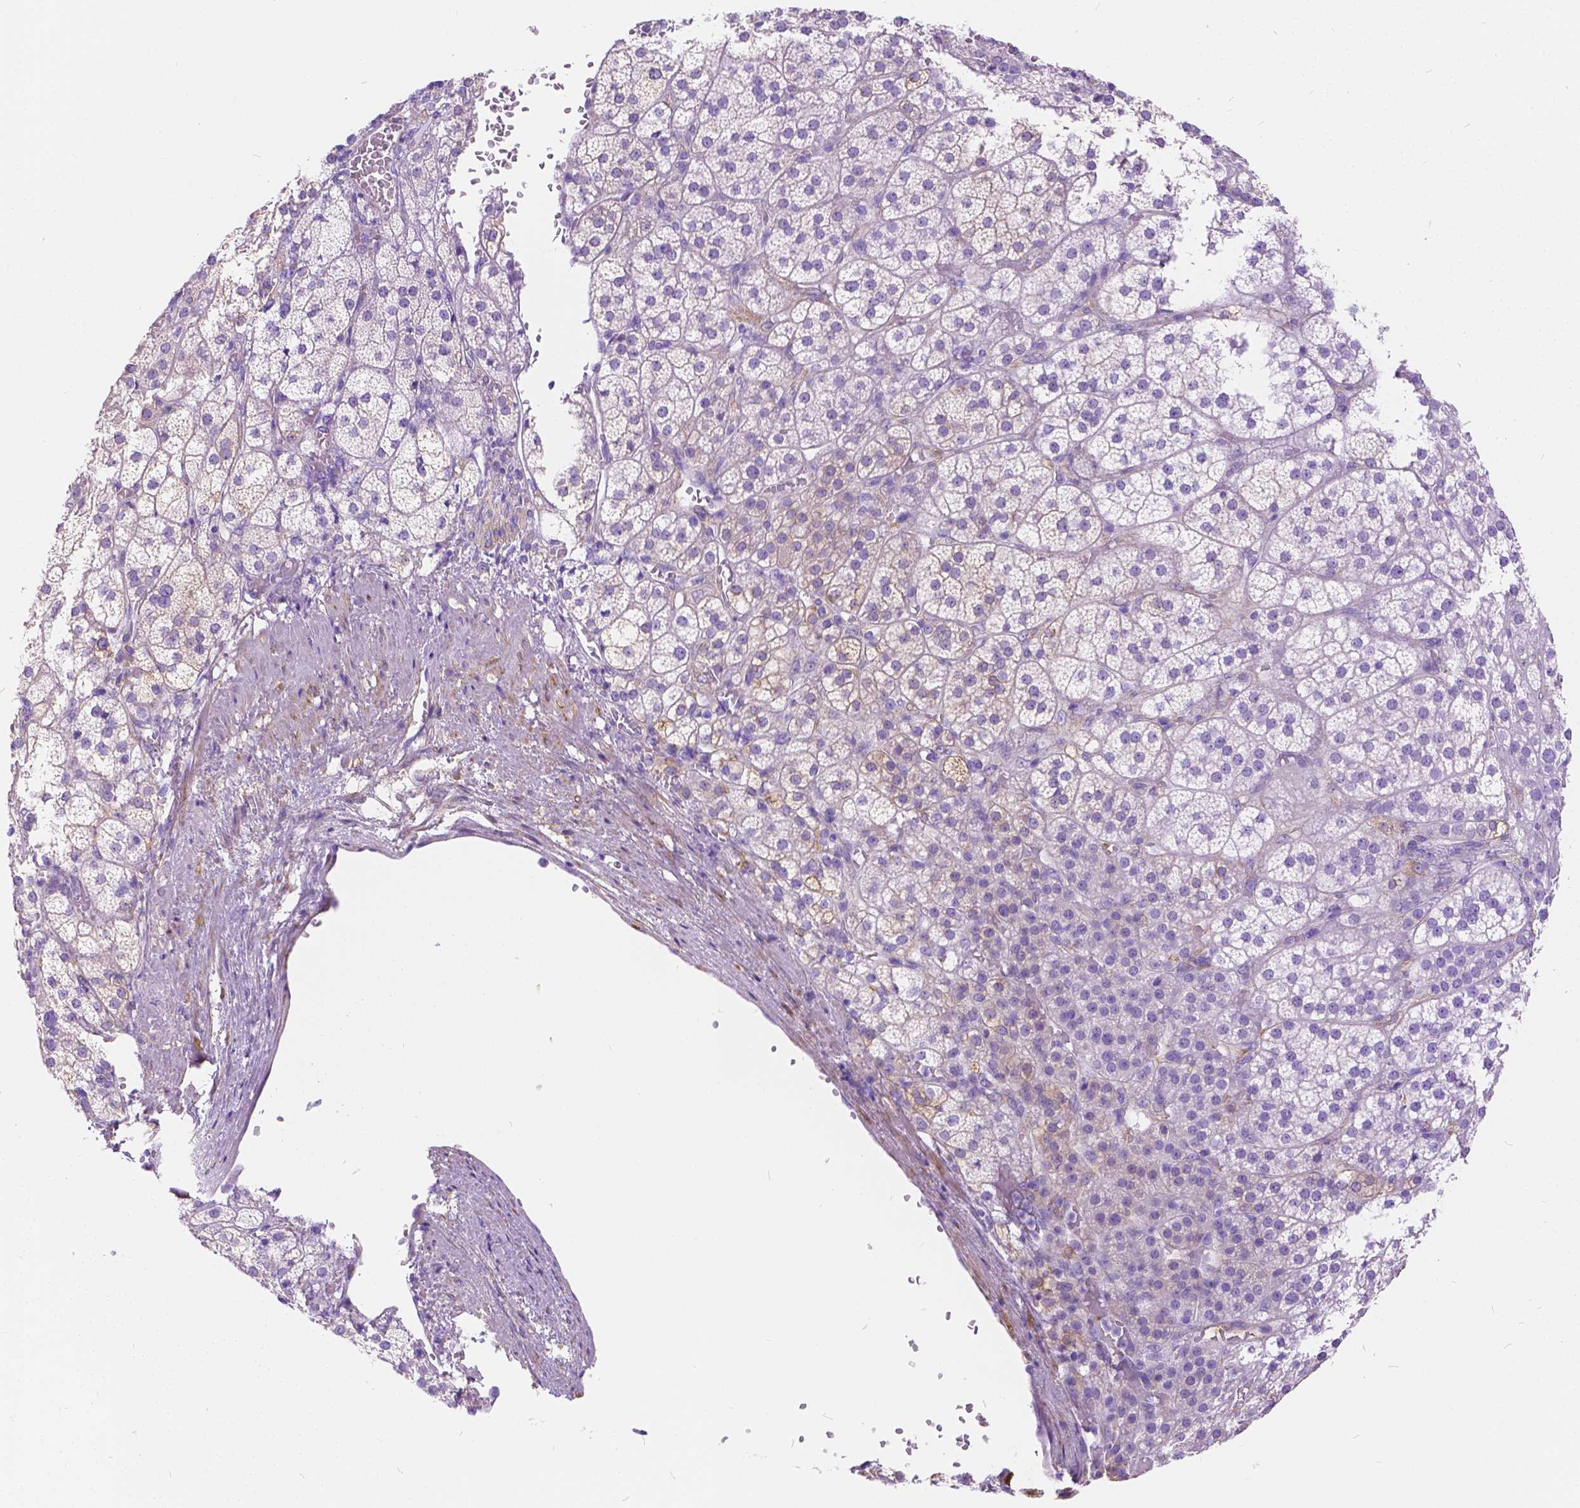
{"staining": {"intensity": "negative", "quantity": "none", "location": "none"}, "tissue": "adrenal gland", "cell_type": "Glandular cells", "image_type": "normal", "snomed": [{"axis": "morphology", "description": "Normal tissue, NOS"}, {"axis": "topography", "description": "Adrenal gland"}], "caption": "IHC histopathology image of benign adrenal gland: adrenal gland stained with DAB reveals no significant protein staining in glandular cells.", "gene": "CHRM1", "patient": {"sex": "female", "age": 60}}